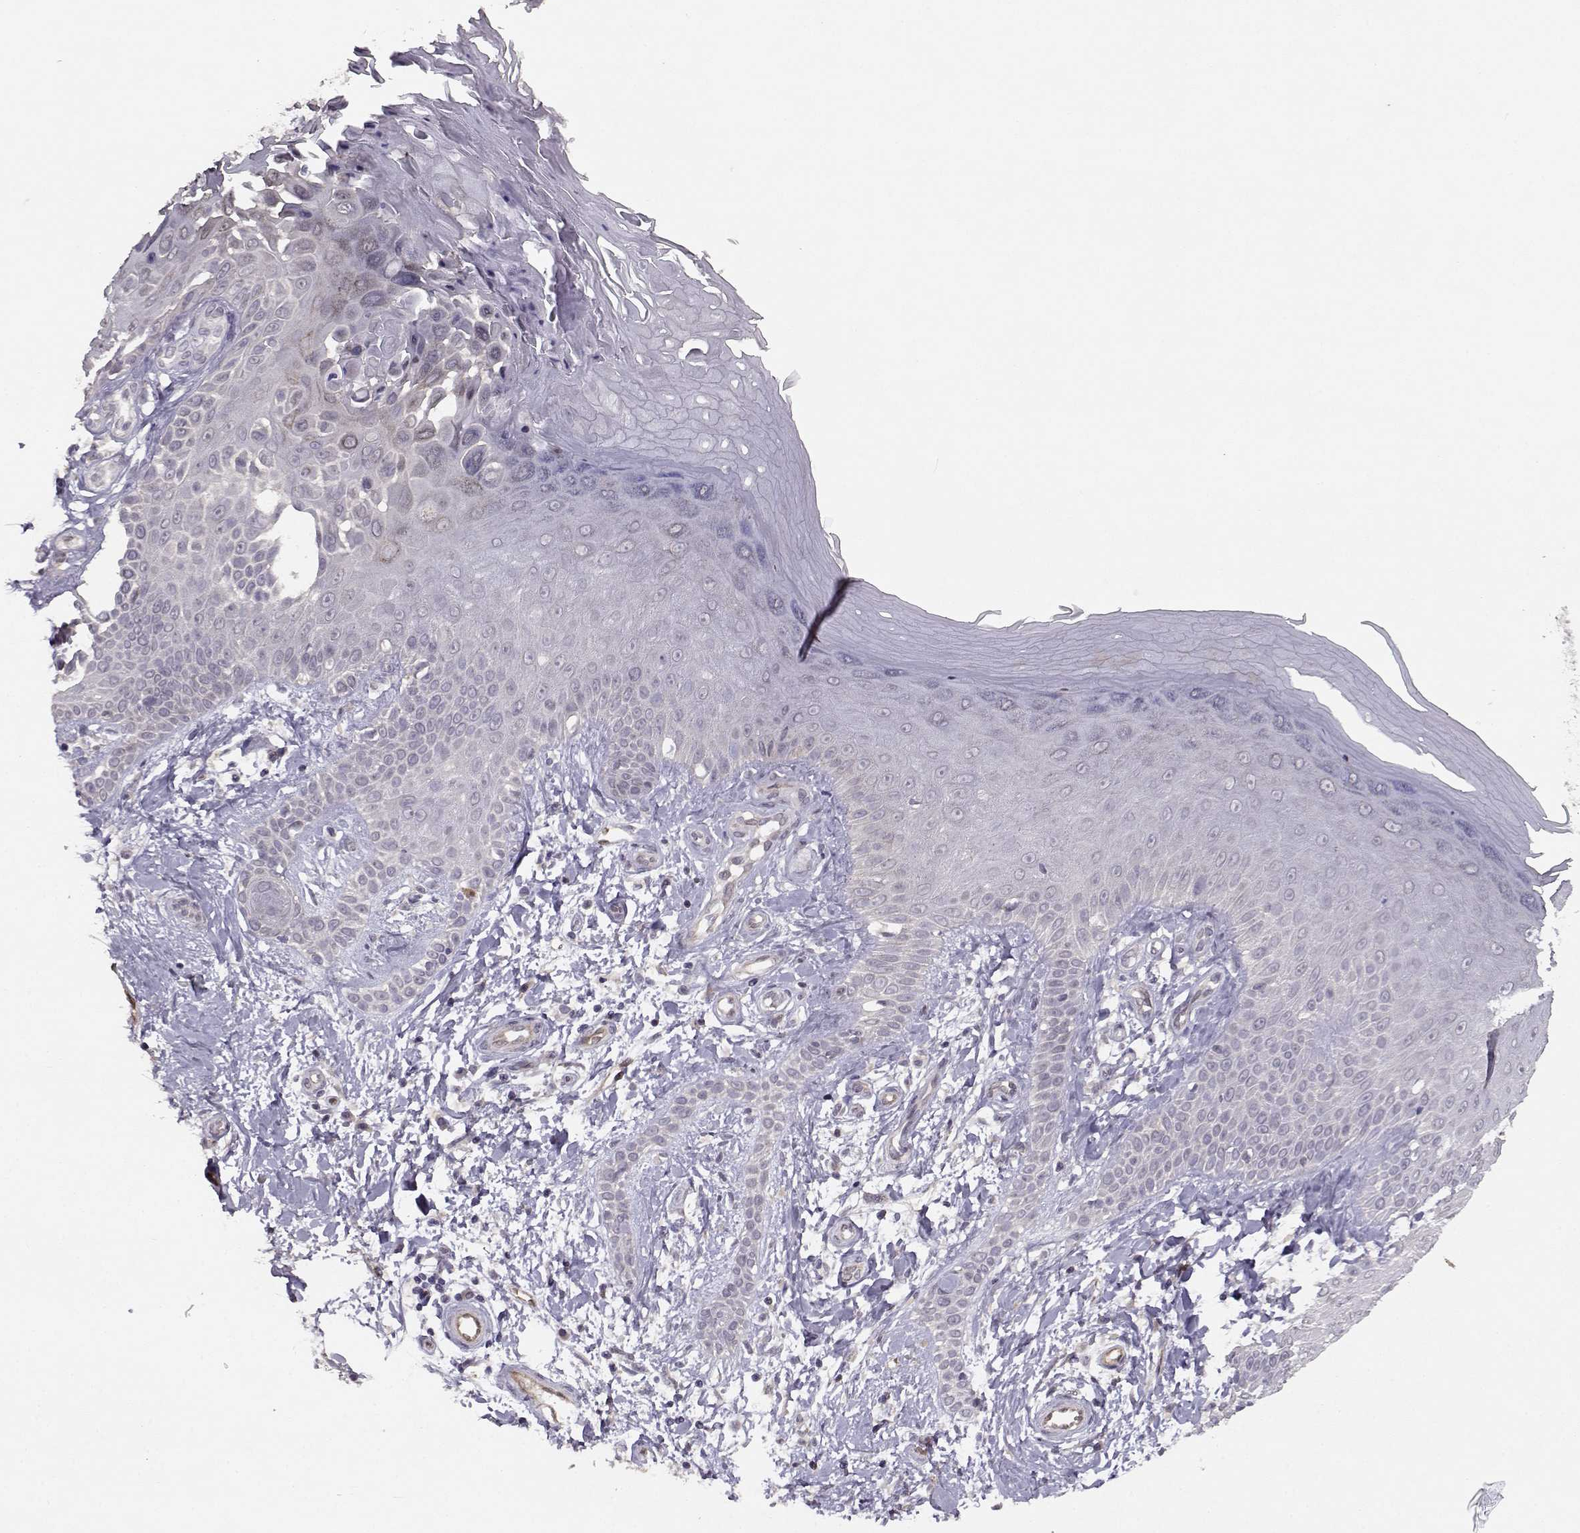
{"staining": {"intensity": "negative", "quantity": "none", "location": "none"}, "tissue": "skin", "cell_type": "Fibroblasts", "image_type": "normal", "snomed": [{"axis": "morphology", "description": "Normal tissue, NOS"}, {"axis": "morphology", "description": "Inflammation, NOS"}, {"axis": "morphology", "description": "Fibrosis, NOS"}, {"axis": "topography", "description": "Skin"}], "caption": "The immunohistochemistry (IHC) histopathology image has no significant positivity in fibroblasts of skin.", "gene": "BMX", "patient": {"sex": "male", "age": 71}}